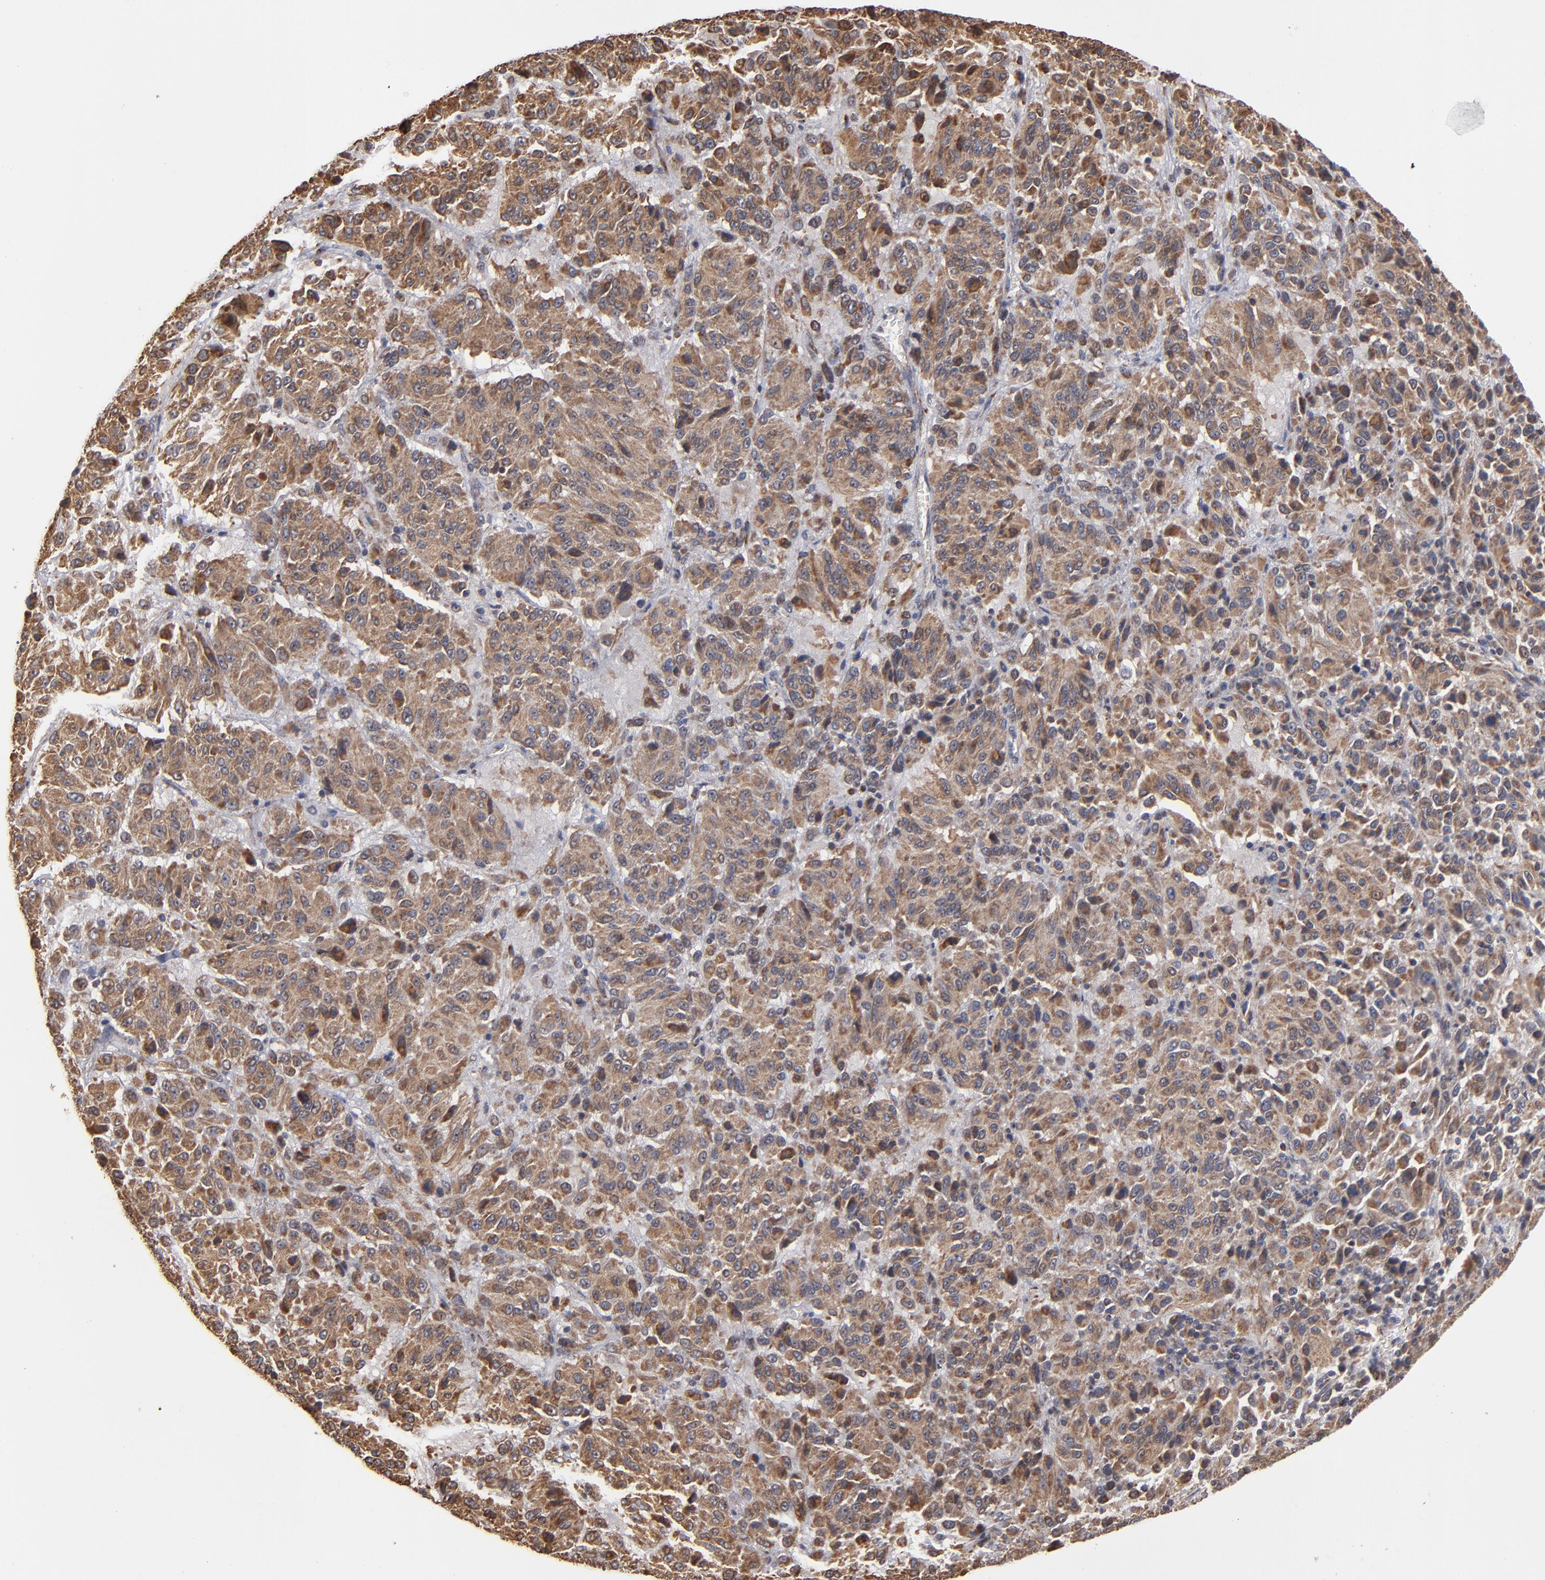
{"staining": {"intensity": "moderate", "quantity": ">75%", "location": "cytoplasmic/membranous"}, "tissue": "melanoma", "cell_type": "Tumor cells", "image_type": "cancer", "snomed": [{"axis": "morphology", "description": "Malignant melanoma, Metastatic site"}, {"axis": "topography", "description": "Lung"}], "caption": "DAB (3,3'-diaminobenzidine) immunohistochemical staining of human malignant melanoma (metastatic site) demonstrates moderate cytoplasmic/membranous protein staining in approximately >75% of tumor cells.", "gene": "MIPOL1", "patient": {"sex": "male", "age": 64}}